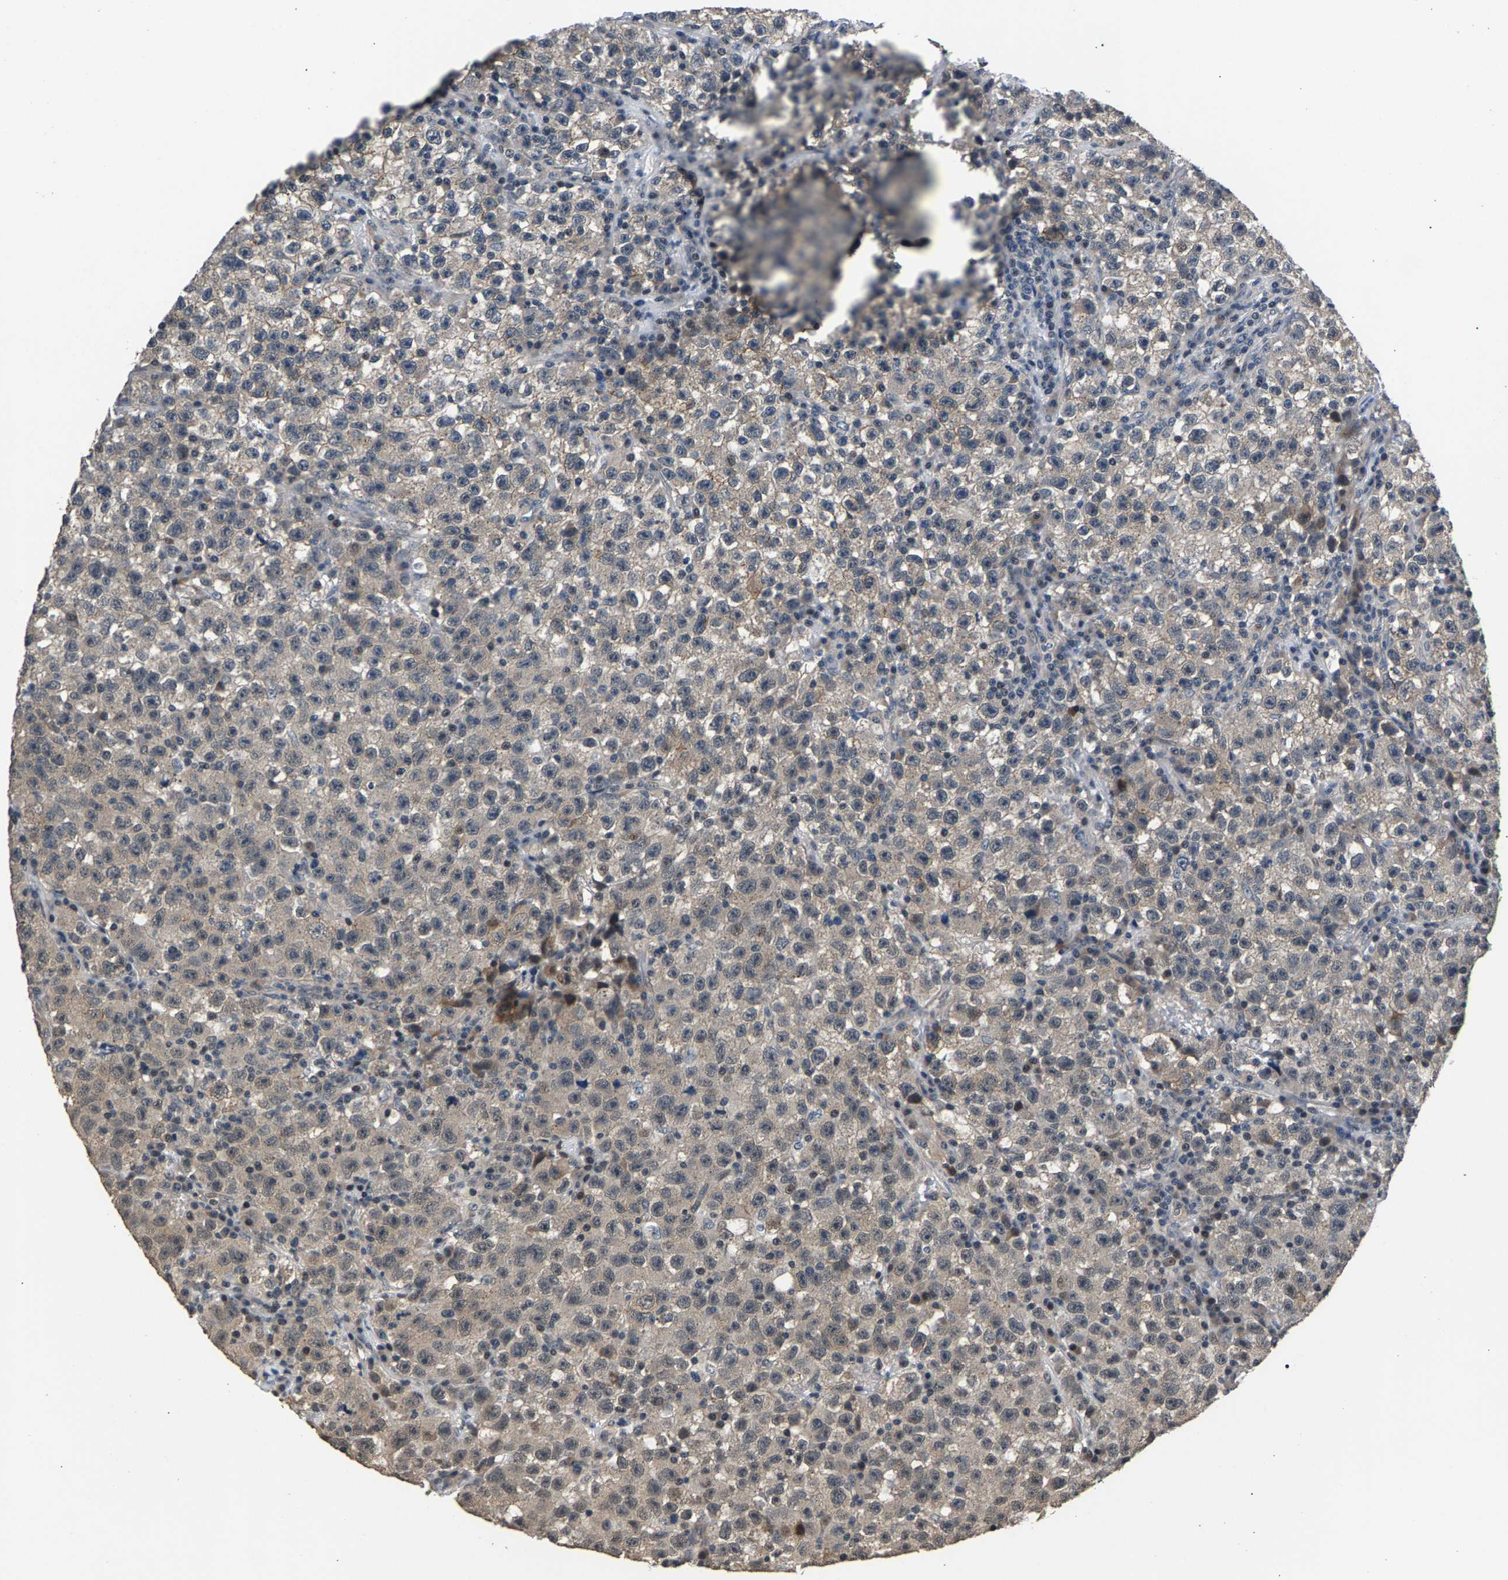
{"staining": {"intensity": "weak", "quantity": "<25%", "location": "cytoplasmic/membranous"}, "tissue": "testis cancer", "cell_type": "Tumor cells", "image_type": "cancer", "snomed": [{"axis": "morphology", "description": "Seminoma, NOS"}, {"axis": "topography", "description": "Testis"}], "caption": "A photomicrograph of human seminoma (testis) is negative for staining in tumor cells.", "gene": "RBM33", "patient": {"sex": "male", "age": 22}}